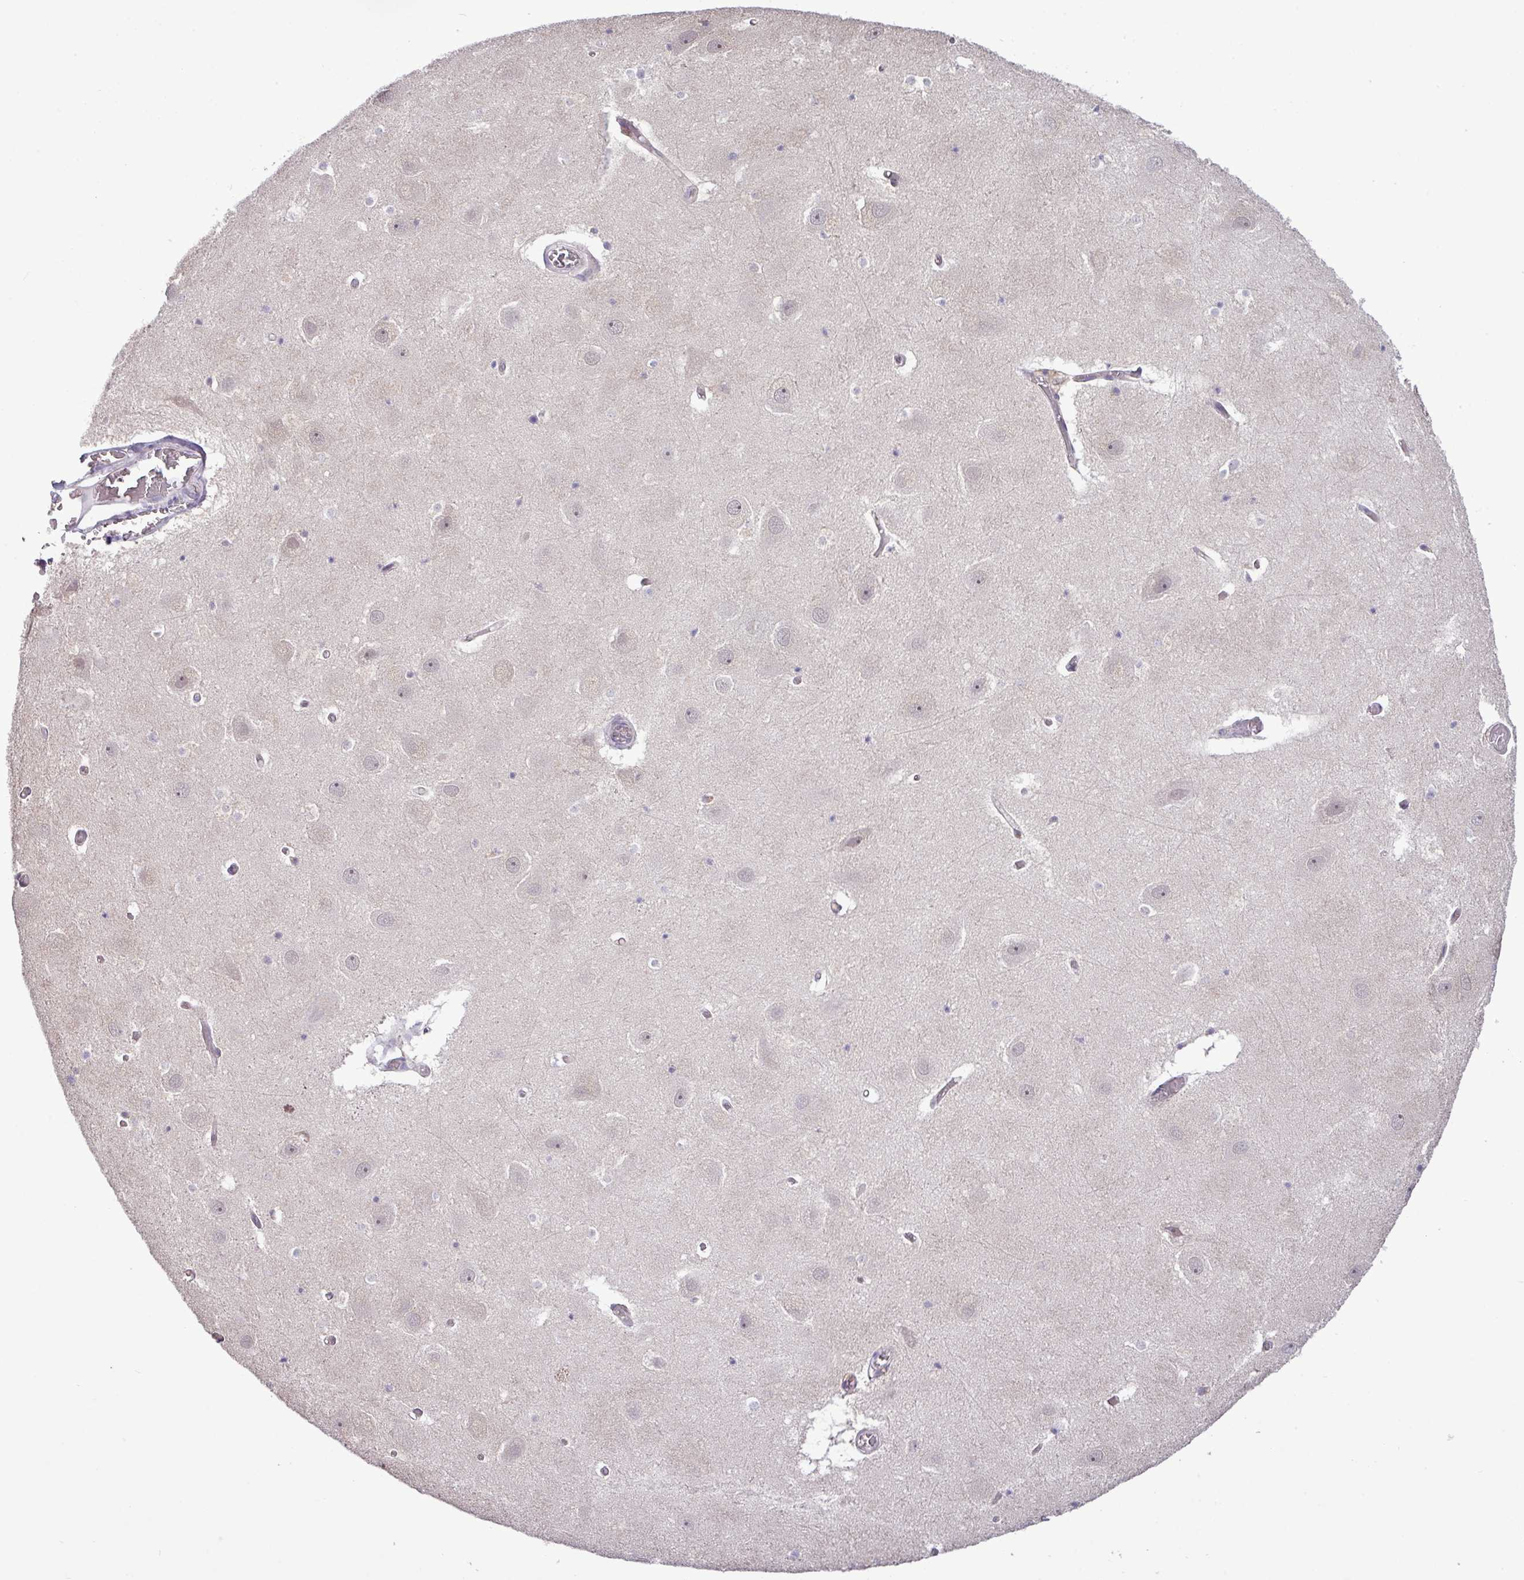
{"staining": {"intensity": "negative", "quantity": "none", "location": "none"}, "tissue": "hippocampus", "cell_type": "Glial cells", "image_type": "normal", "snomed": [{"axis": "morphology", "description": "Normal tissue, NOS"}, {"axis": "topography", "description": "Hippocampus"}], "caption": "A high-resolution histopathology image shows IHC staining of benign hippocampus, which displays no significant expression in glial cells.", "gene": "RIPPLY1", "patient": {"sex": "female", "age": 52}}